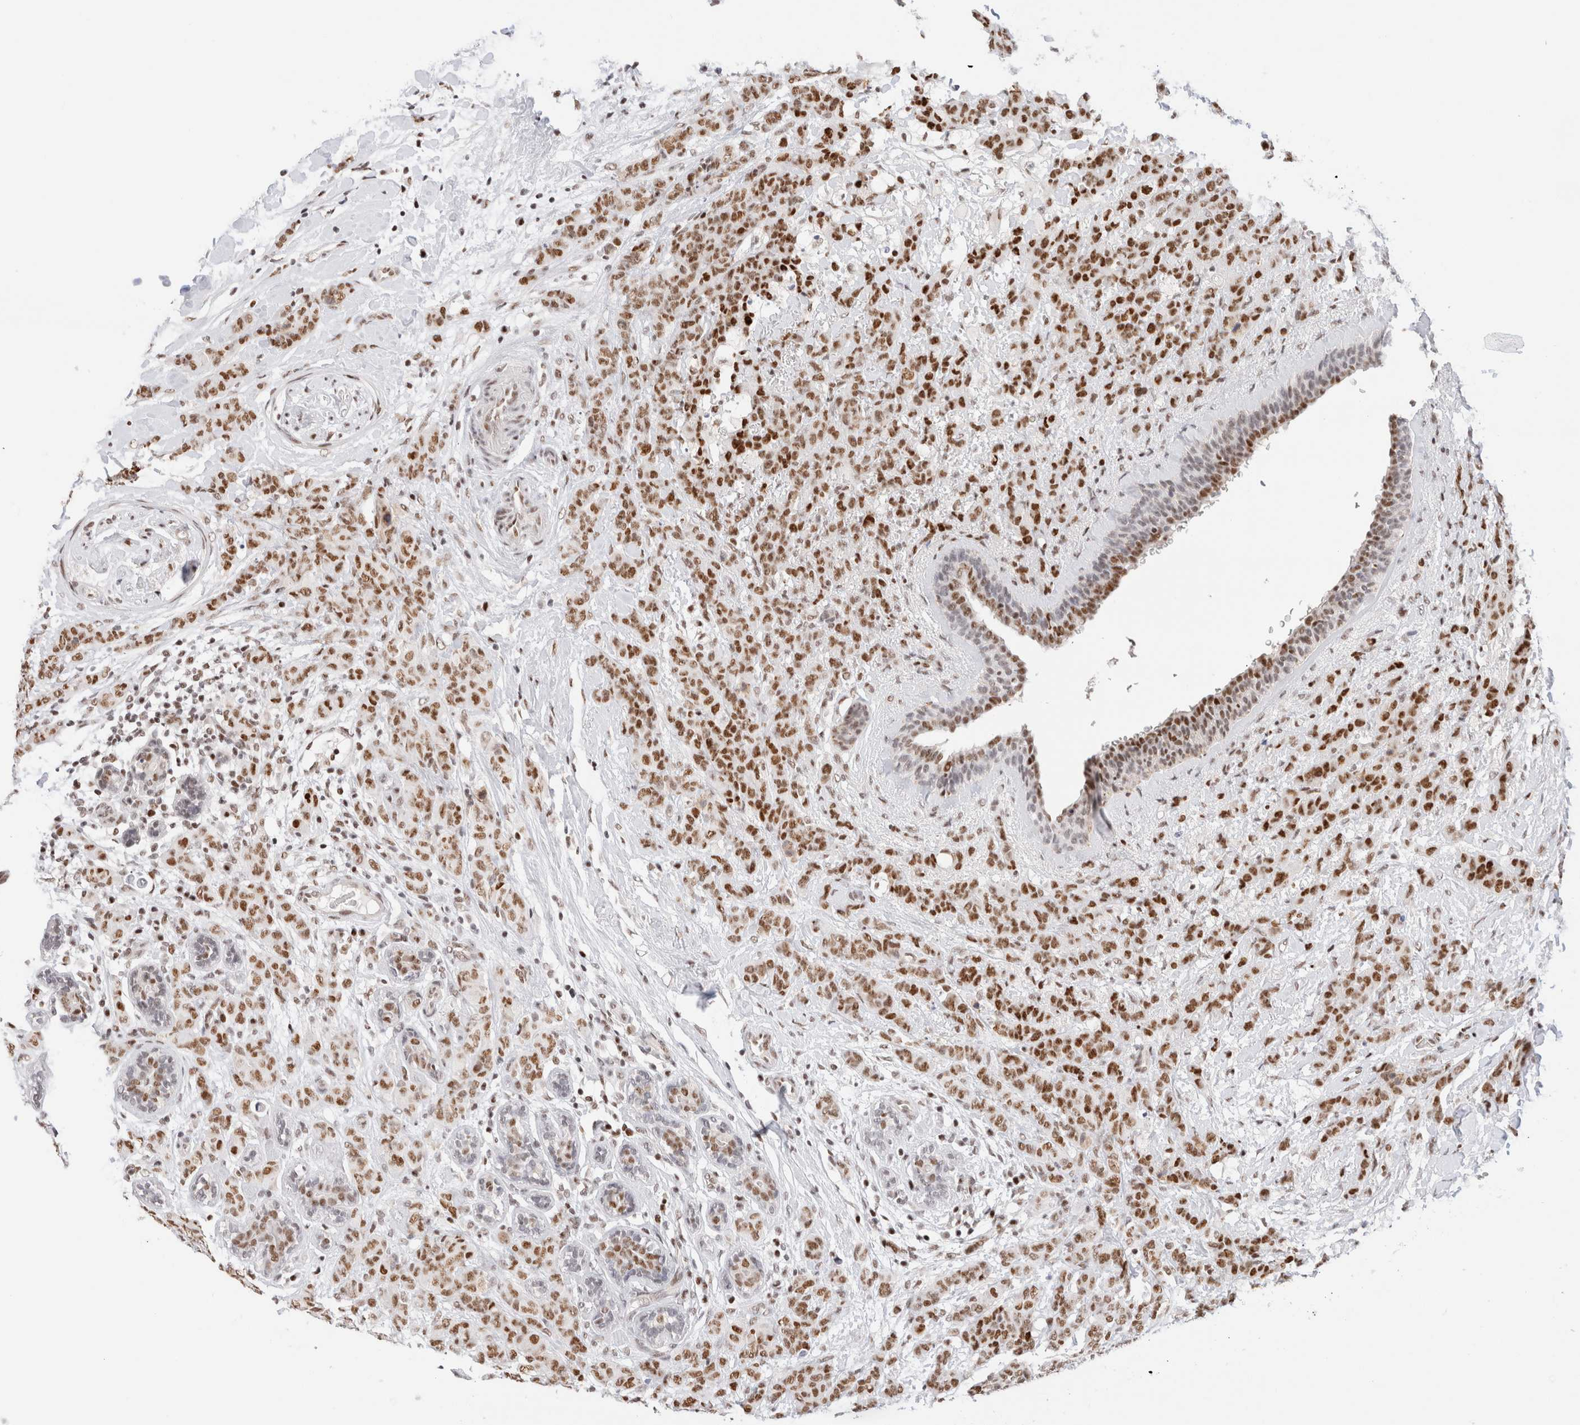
{"staining": {"intensity": "moderate", "quantity": ">75%", "location": "nuclear"}, "tissue": "breast cancer", "cell_type": "Tumor cells", "image_type": "cancer", "snomed": [{"axis": "morphology", "description": "Normal tissue, NOS"}, {"axis": "morphology", "description": "Duct carcinoma"}, {"axis": "topography", "description": "Breast"}], "caption": "Human breast cancer (infiltrating ductal carcinoma) stained for a protein (brown) displays moderate nuclear positive expression in about >75% of tumor cells.", "gene": "ZNF282", "patient": {"sex": "female", "age": 40}}